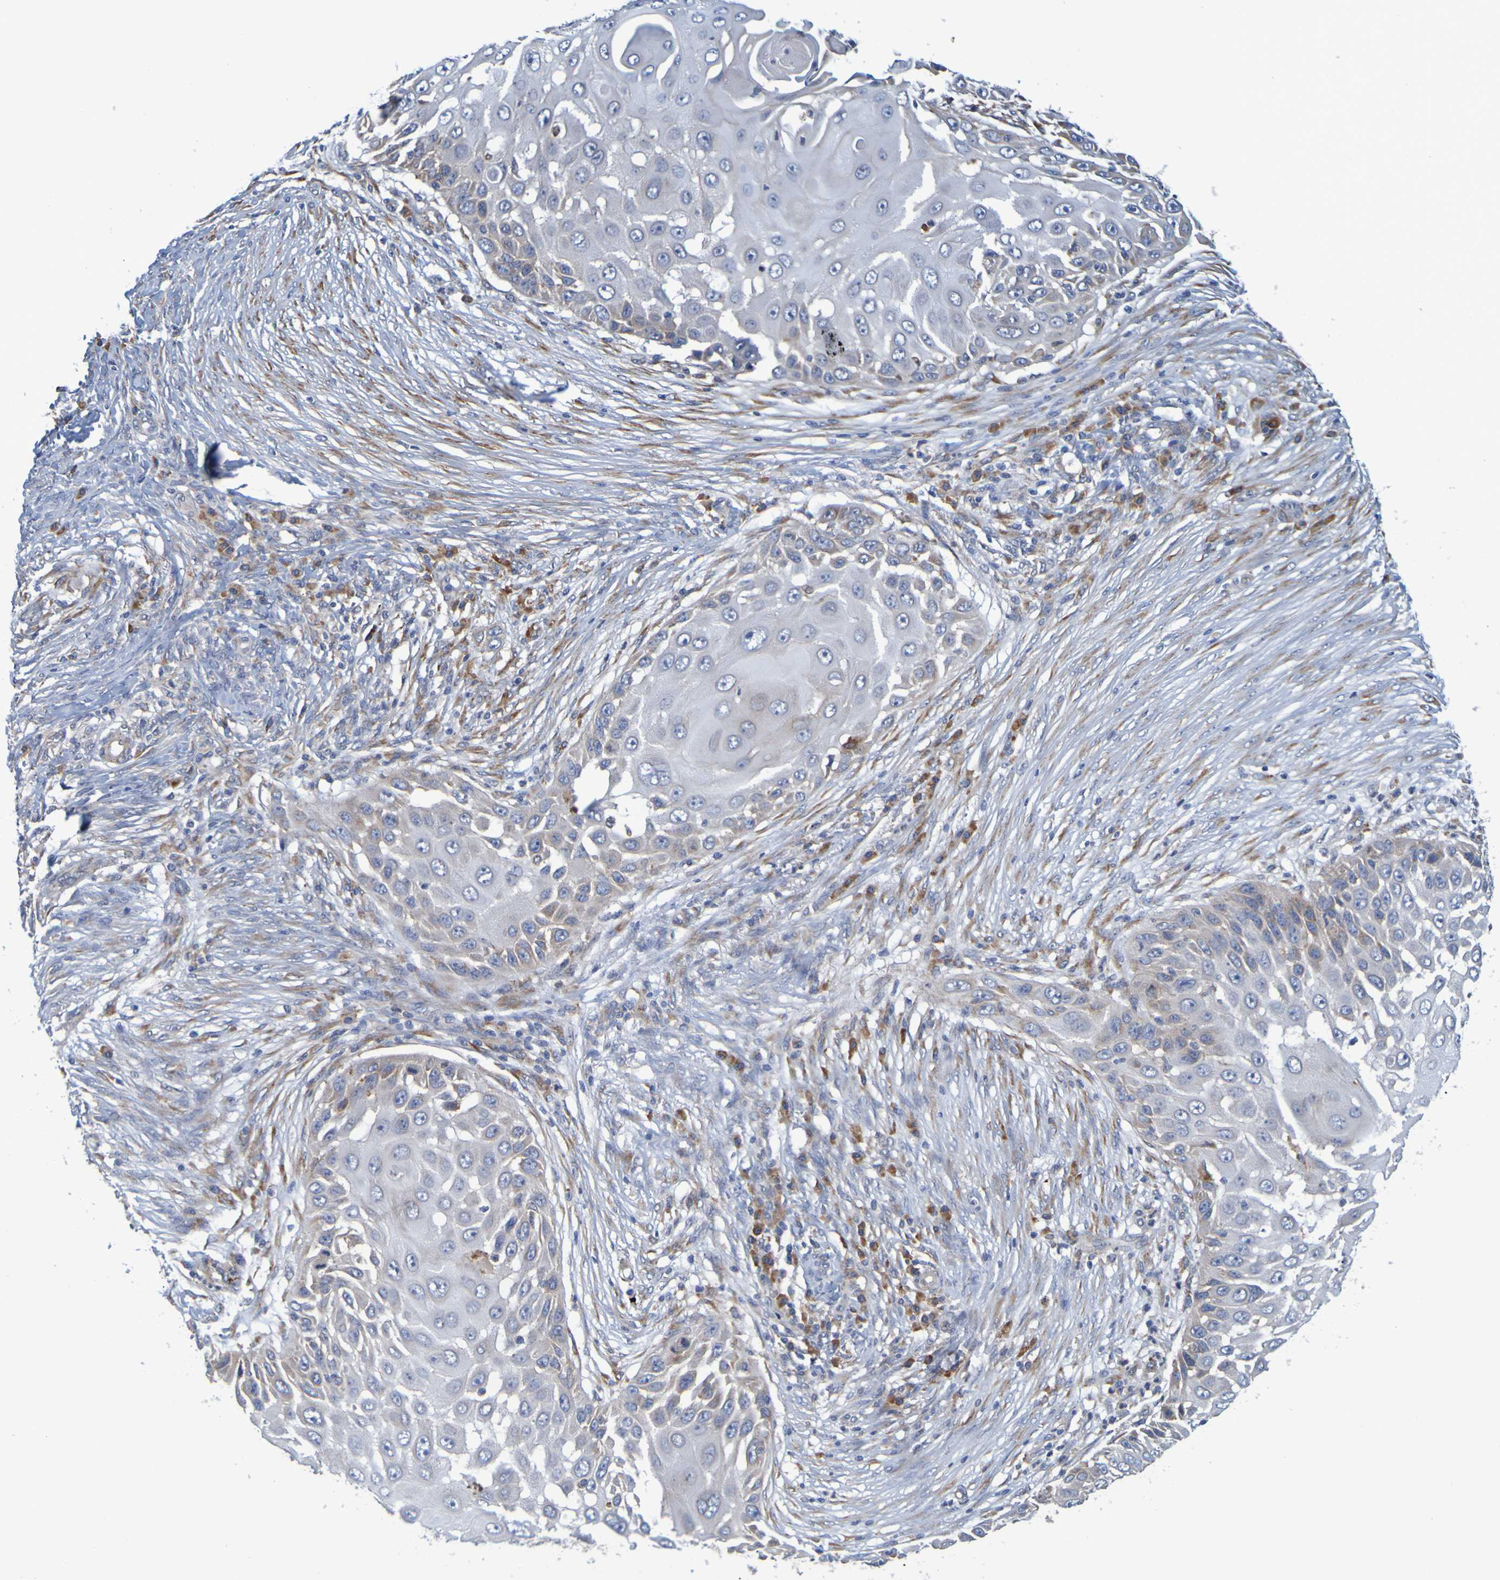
{"staining": {"intensity": "negative", "quantity": "none", "location": "none"}, "tissue": "skin cancer", "cell_type": "Tumor cells", "image_type": "cancer", "snomed": [{"axis": "morphology", "description": "Squamous cell carcinoma, NOS"}, {"axis": "topography", "description": "Skin"}], "caption": "Photomicrograph shows no significant protein positivity in tumor cells of skin squamous cell carcinoma.", "gene": "SIL1", "patient": {"sex": "female", "age": 44}}